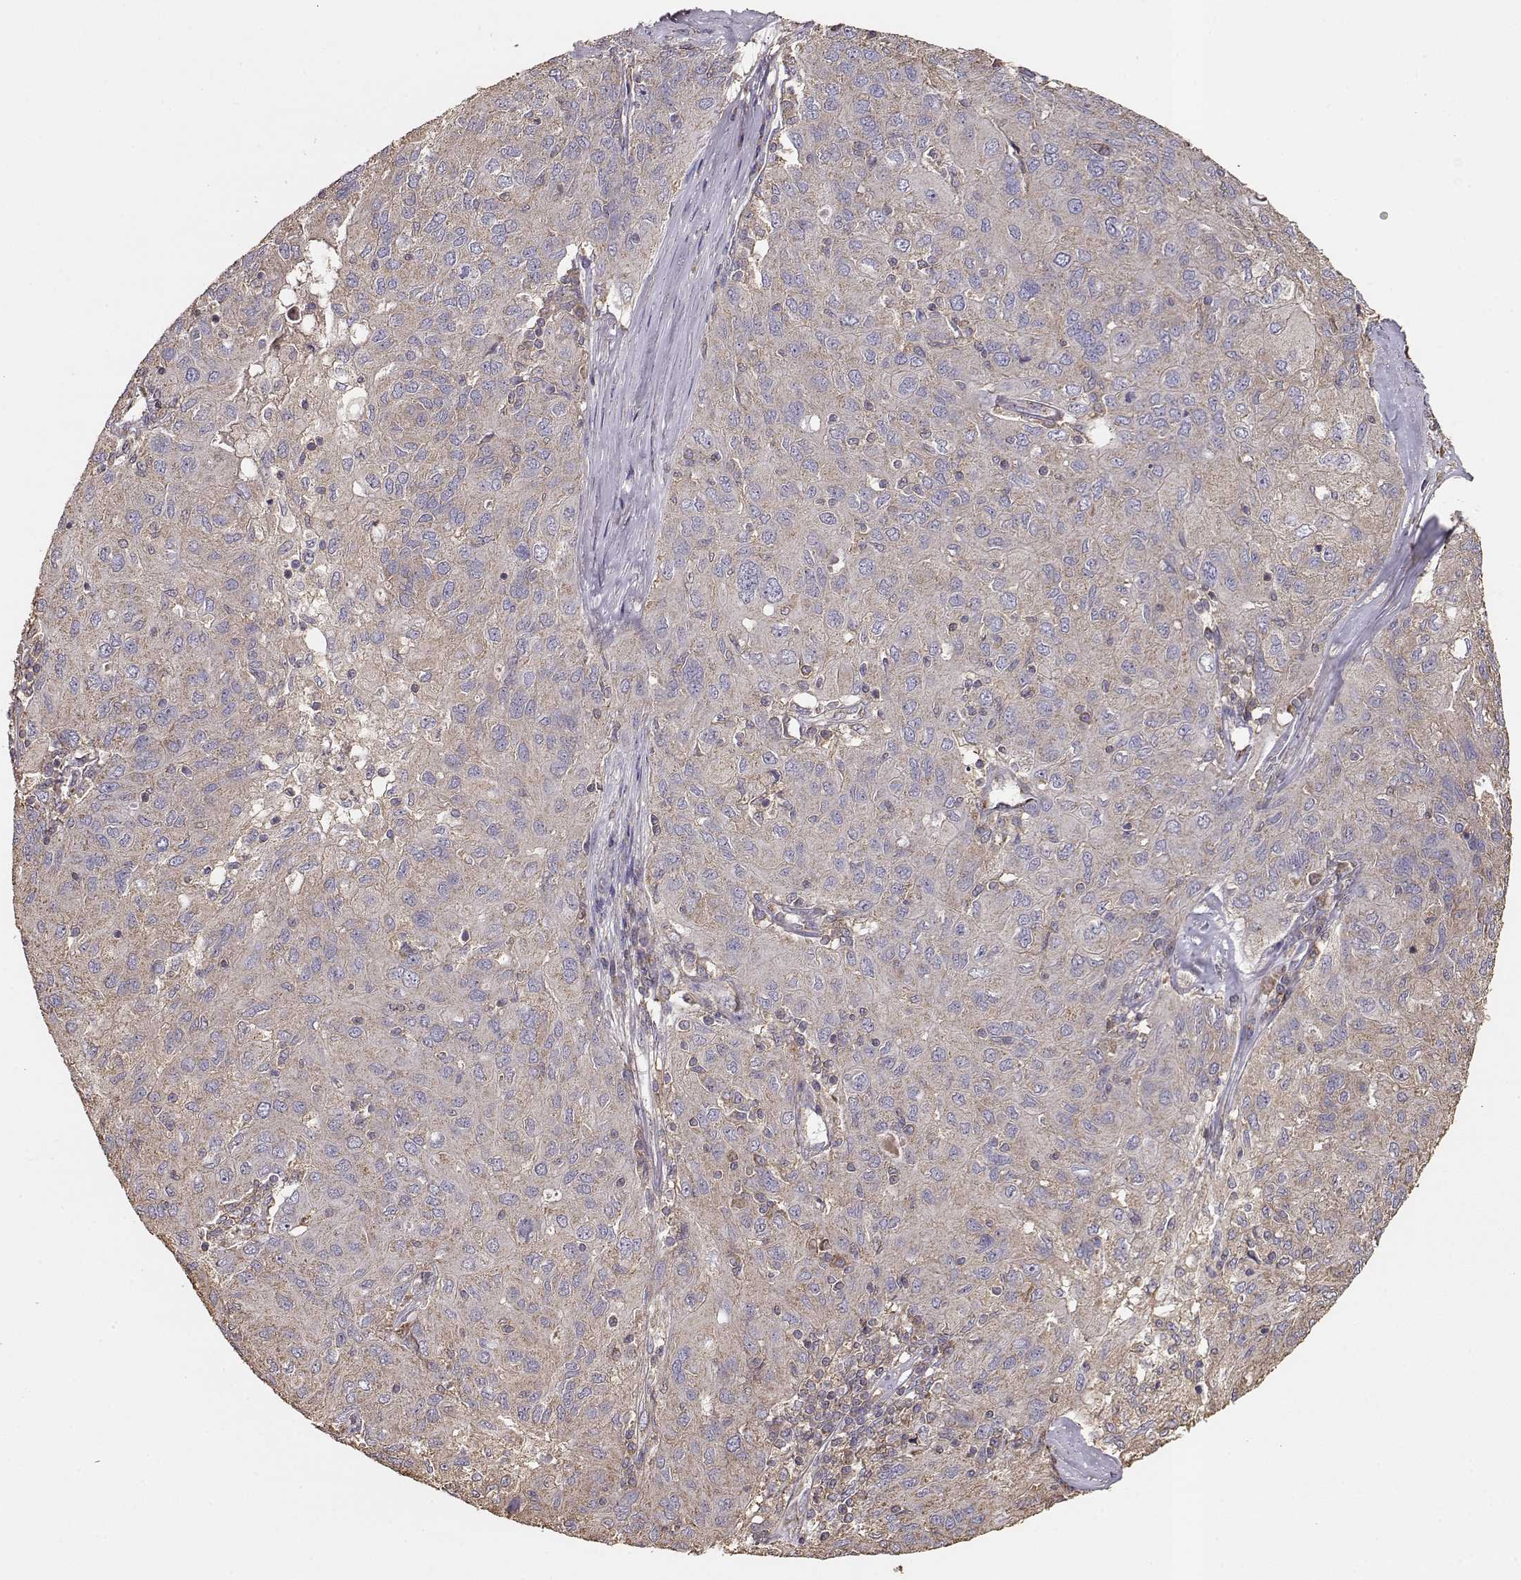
{"staining": {"intensity": "weak", "quantity": ">75%", "location": "cytoplasmic/membranous"}, "tissue": "ovarian cancer", "cell_type": "Tumor cells", "image_type": "cancer", "snomed": [{"axis": "morphology", "description": "Carcinoma, endometroid"}, {"axis": "topography", "description": "Ovary"}], "caption": "DAB (3,3'-diaminobenzidine) immunohistochemical staining of ovarian cancer (endometroid carcinoma) demonstrates weak cytoplasmic/membranous protein expression in about >75% of tumor cells.", "gene": "TARS3", "patient": {"sex": "female", "age": 50}}